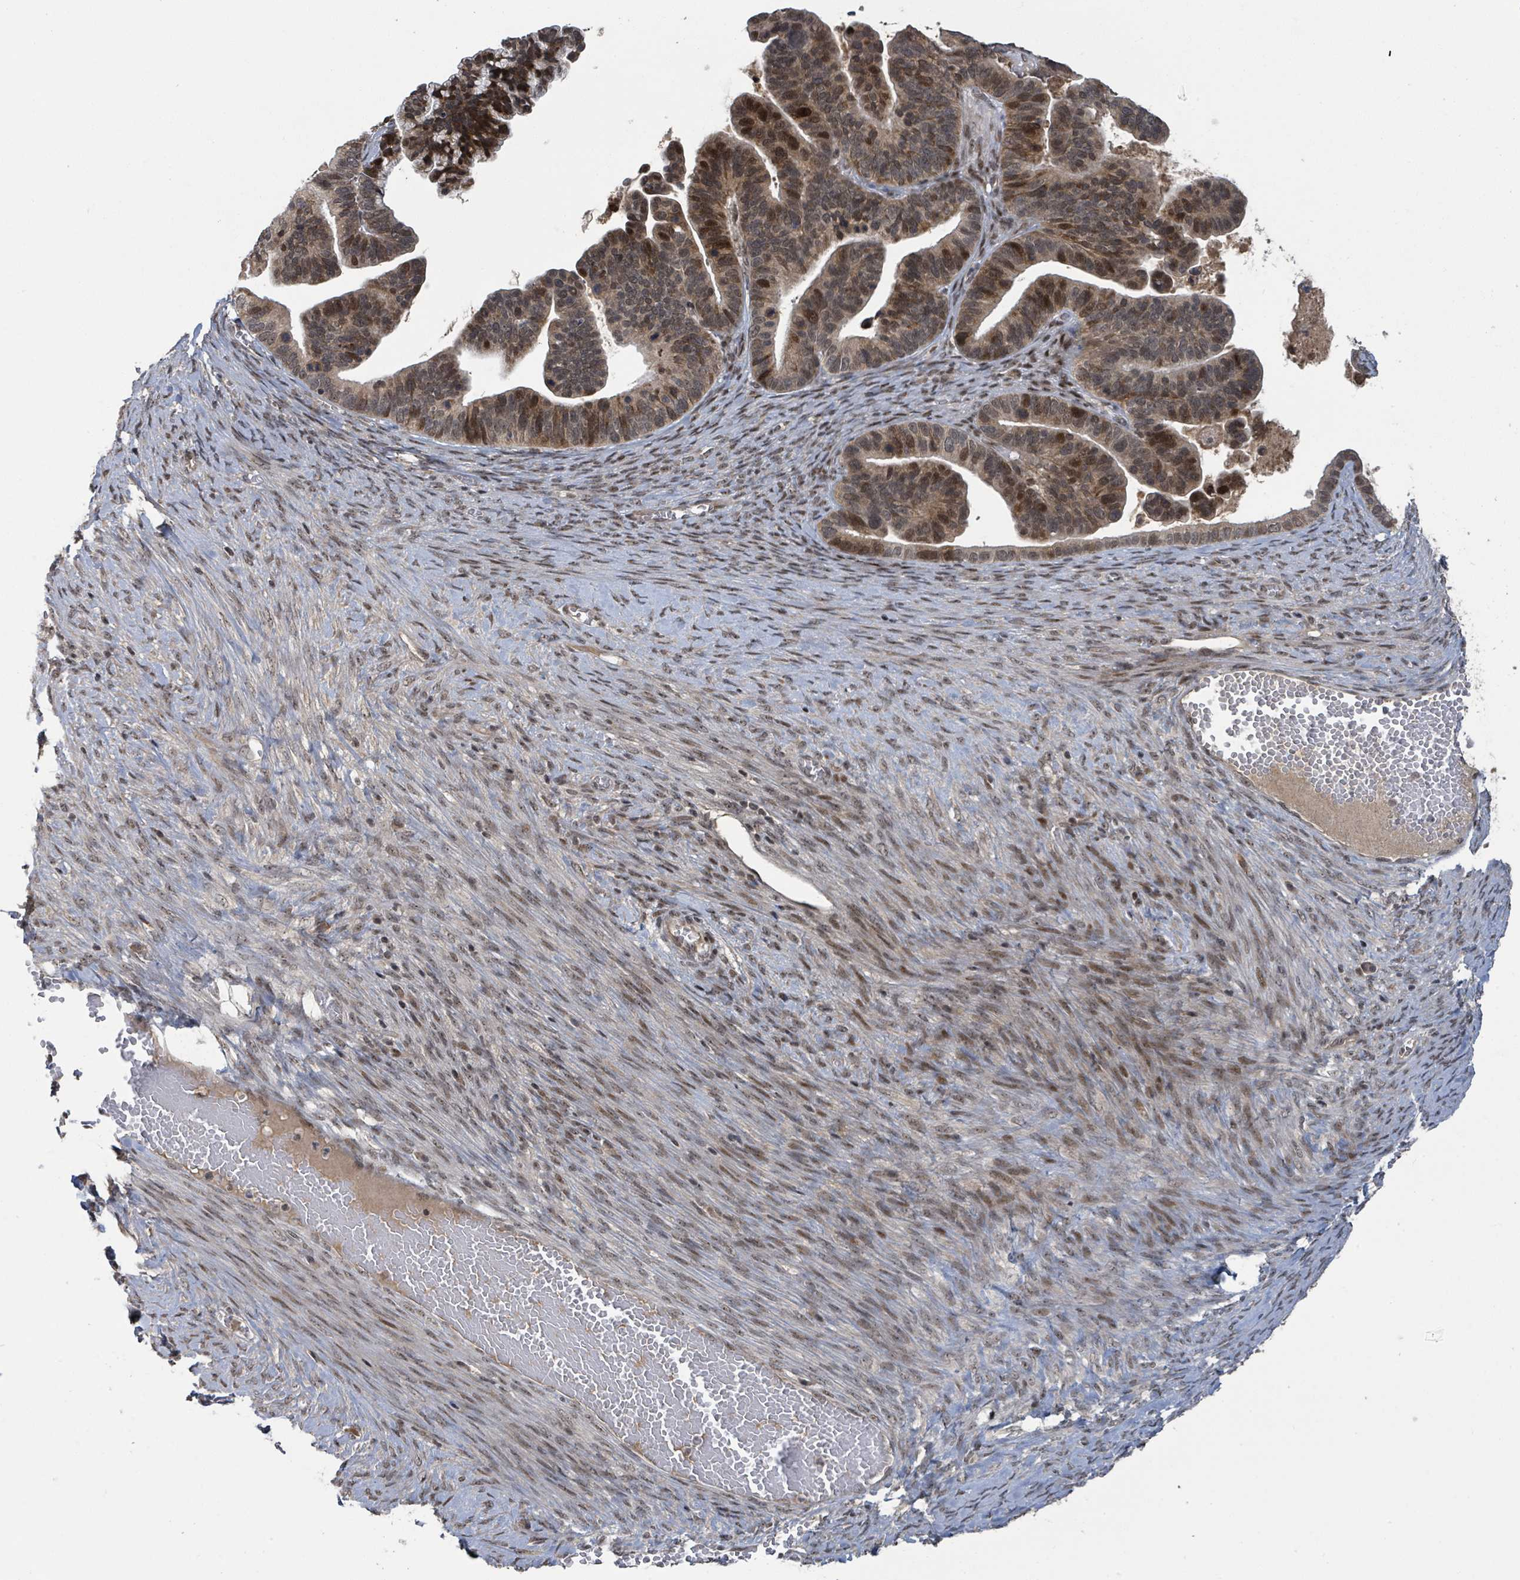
{"staining": {"intensity": "moderate", "quantity": "25%-75%", "location": "cytoplasmic/membranous,nuclear"}, "tissue": "ovarian cancer", "cell_type": "Tumor cells", "image_type": "cancer", "snomed": [{"axis": "morphology", "description": "Cystadenocarcinoma, serous, NOS"}, {"axis": "topography", "description": "Ovary"}], "caption": "Immunohistochemical staining of human ovarian cancer shows moderate cytoplasmic/membranous and nuclear protein staining in about 25%-75% of tumor cells. (IHC, brightfield microscopy, high magnification).", "gene": "ZBTB14", "patient": {"sex": "female", "age": 56}}